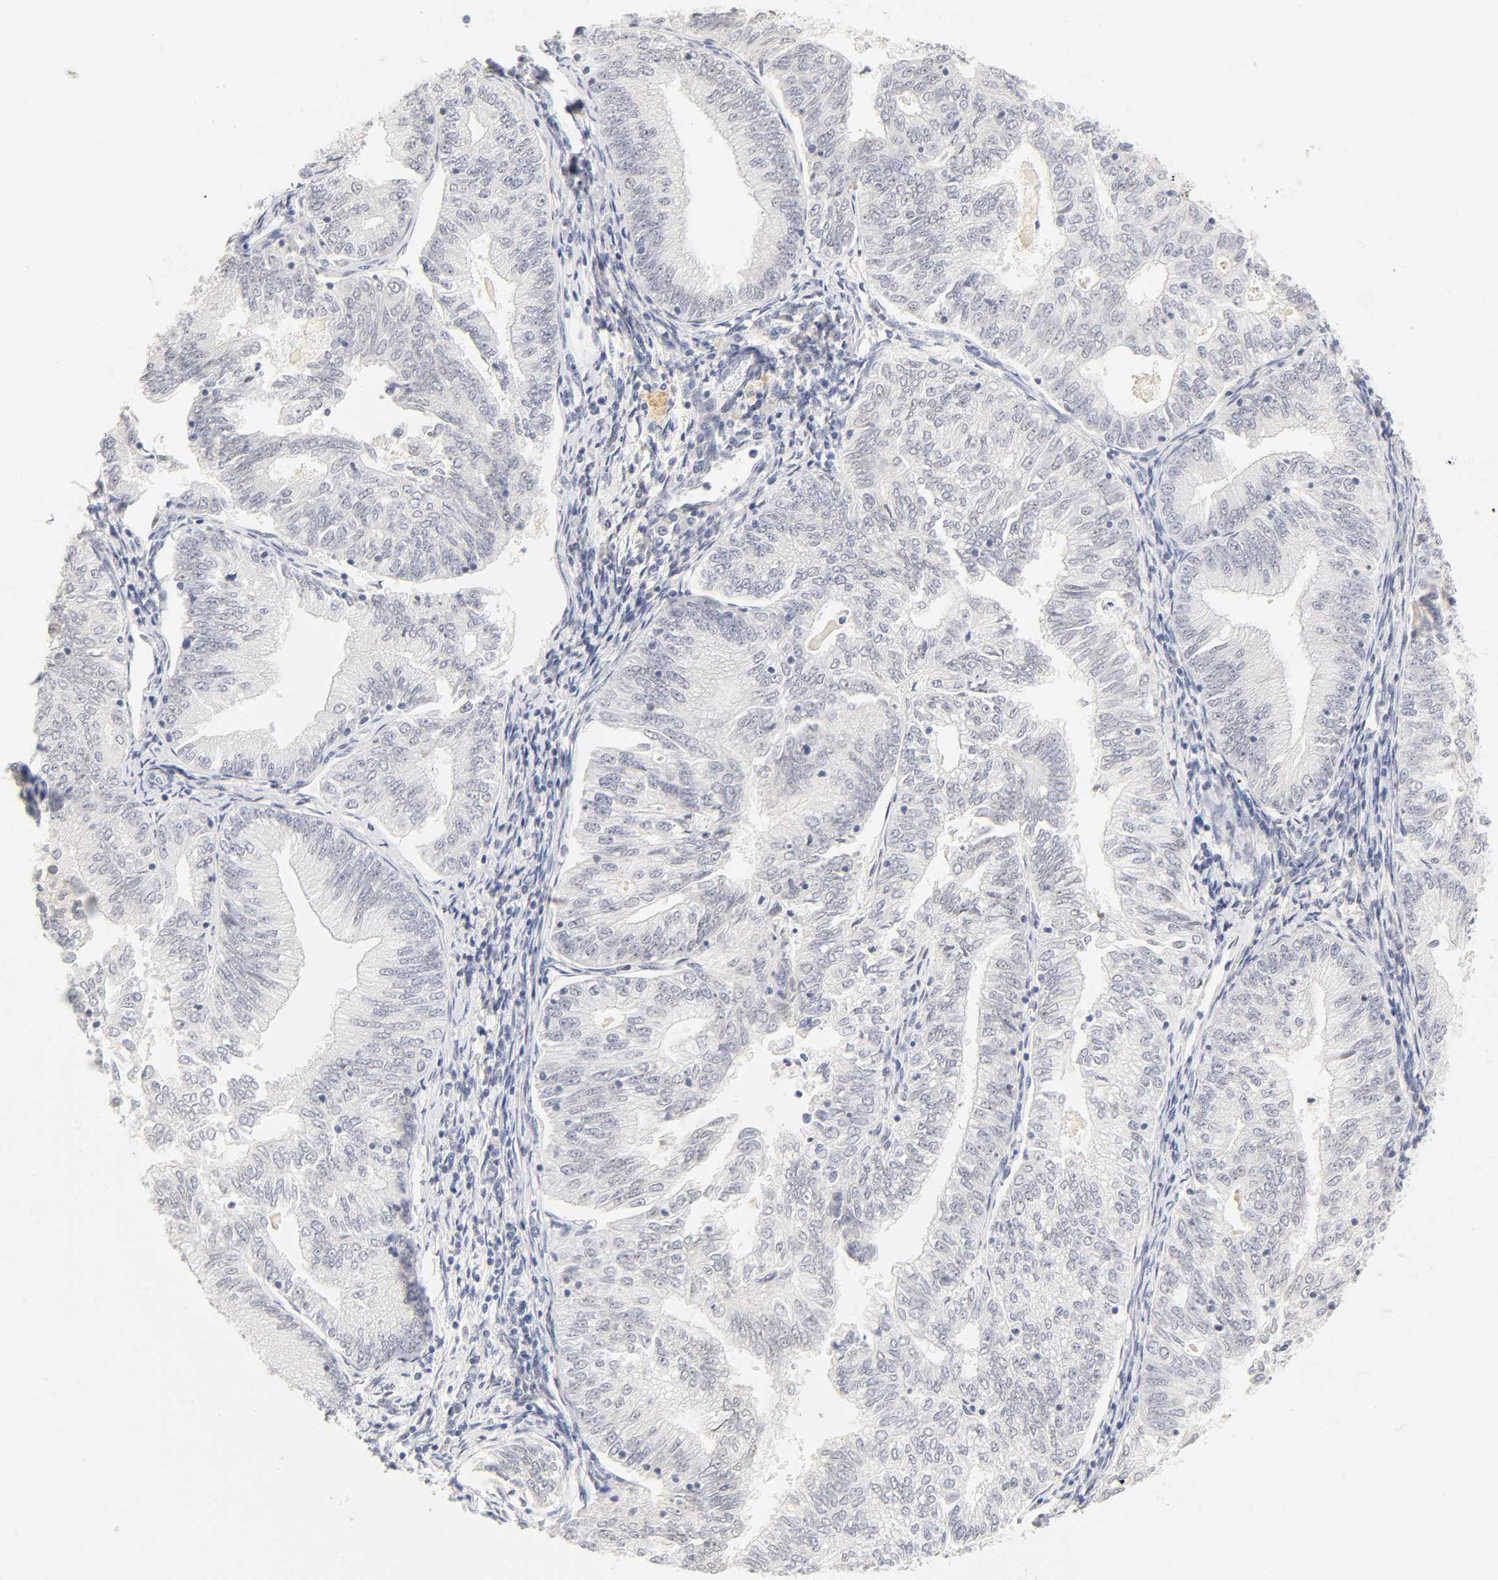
{"staining": {"intensity": "negative", "quantity": "none", "location": "none"}, "tissue": "endometrial cancer", "cell_type": "Tumor cells", "image_type": "cancer", "snomed": [{"axis": "morphology", "description": "Adenocarcinoma, NOS"}, {"axis": "topography", "description": "Endometrium"}], "caption": "This is a micrograph of immunohistochemistry staining of endometrial cancer, which shows no staining in tumor cells.", "gene": "MNAT1", "patient": {"sex": "female", "age": 69}}